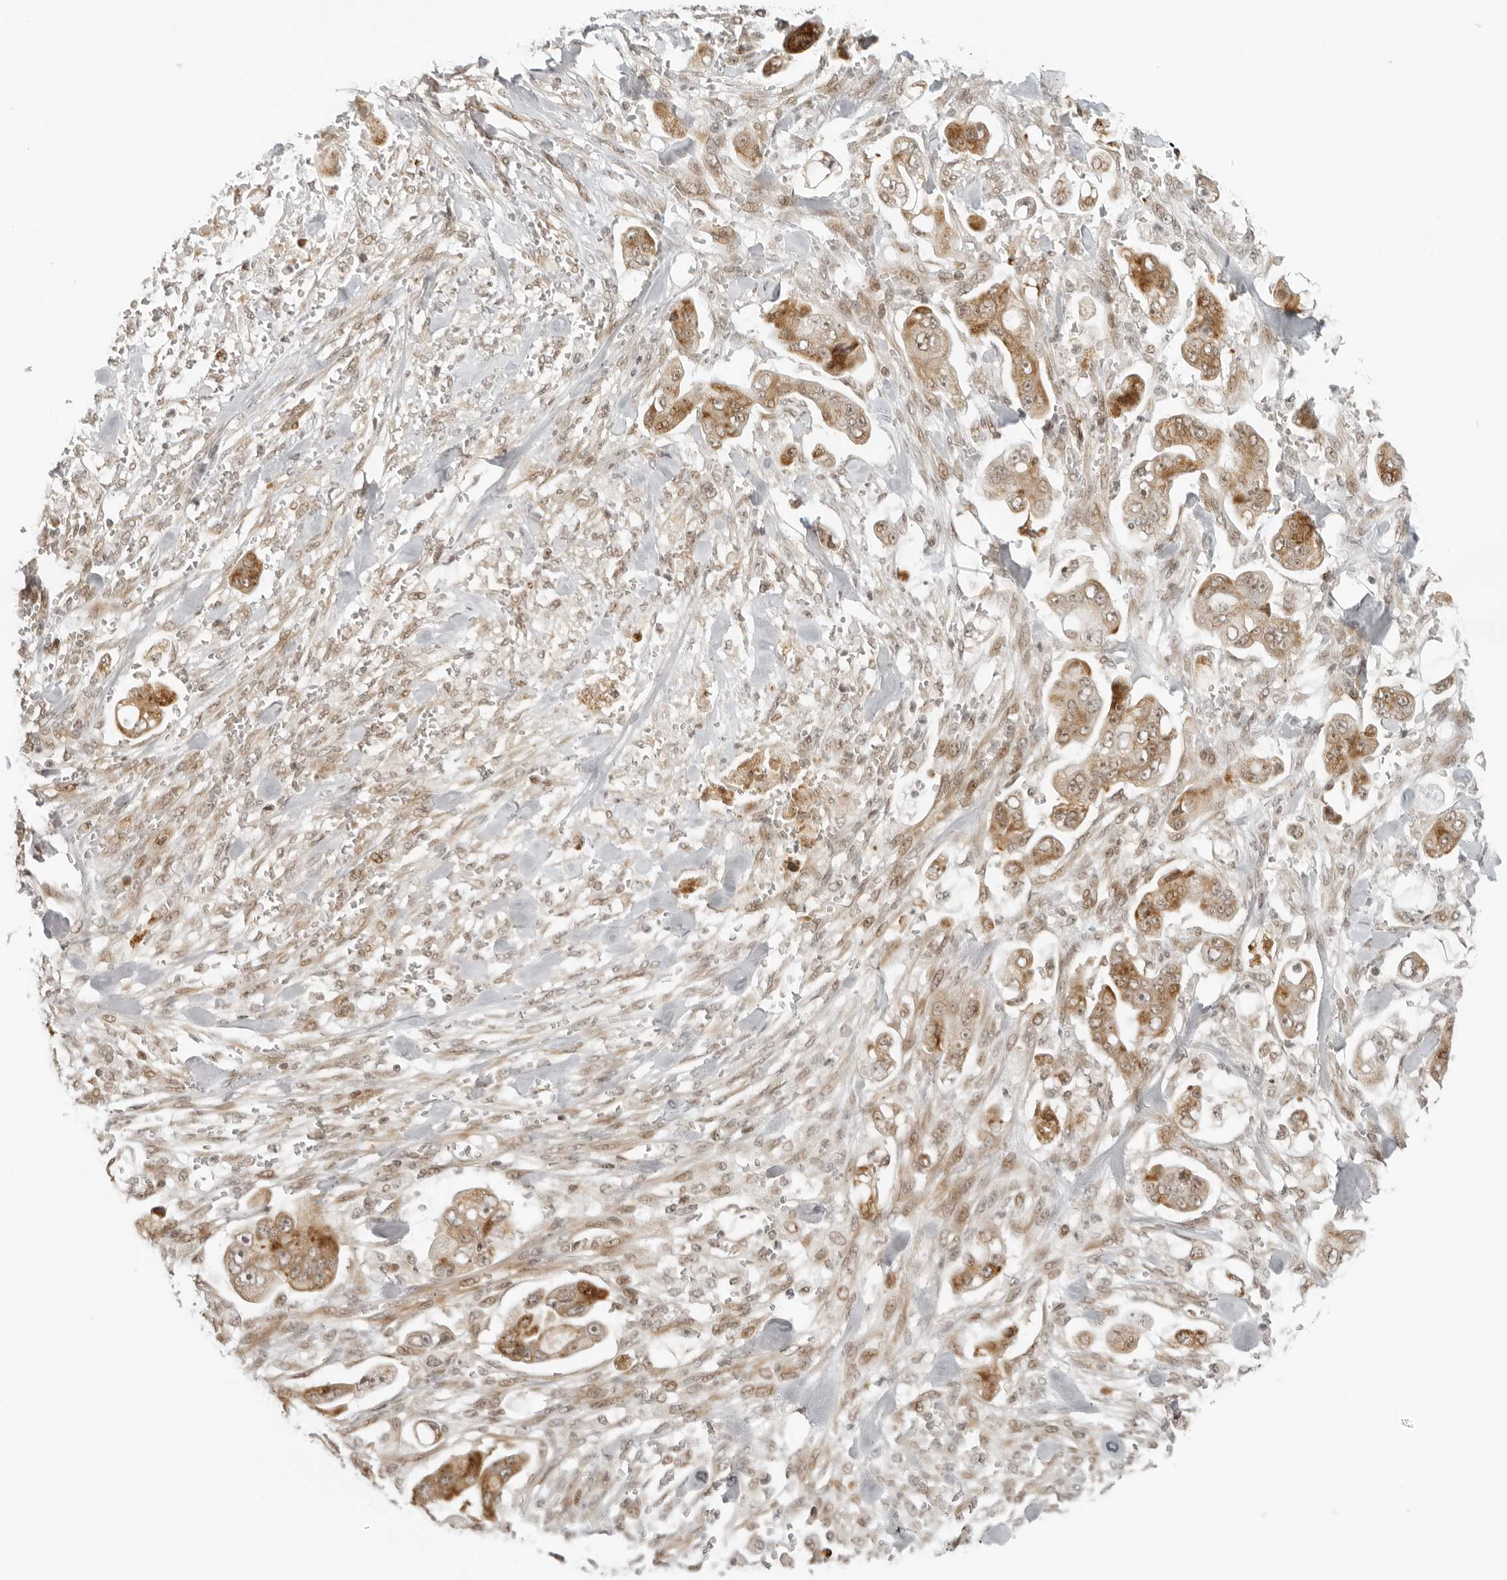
{"staining": {"intensity": "moderate", "quantity": ">75%", "location": "cytoplasmic/membranous"}, "tissue": "stomach cancer", "cell_type": "Tumor cells", "image_type": "cancer", "snomed": [{"axis": "morphology", "description": "Adenocarcinoma, NOS"}, {"axis": "topography", "description": "Stomach"}], "caption": "Protein expression analysis of human adenocarcinoma (stomach) reveals moderate cytoplasmic/membranous expression in about >75% of tumor cells. (DAB IHC, brown staining for protein, blue staining for nuclei).", "gene": "ZNF407", "patient": {"sex": "male", "age": 62}}